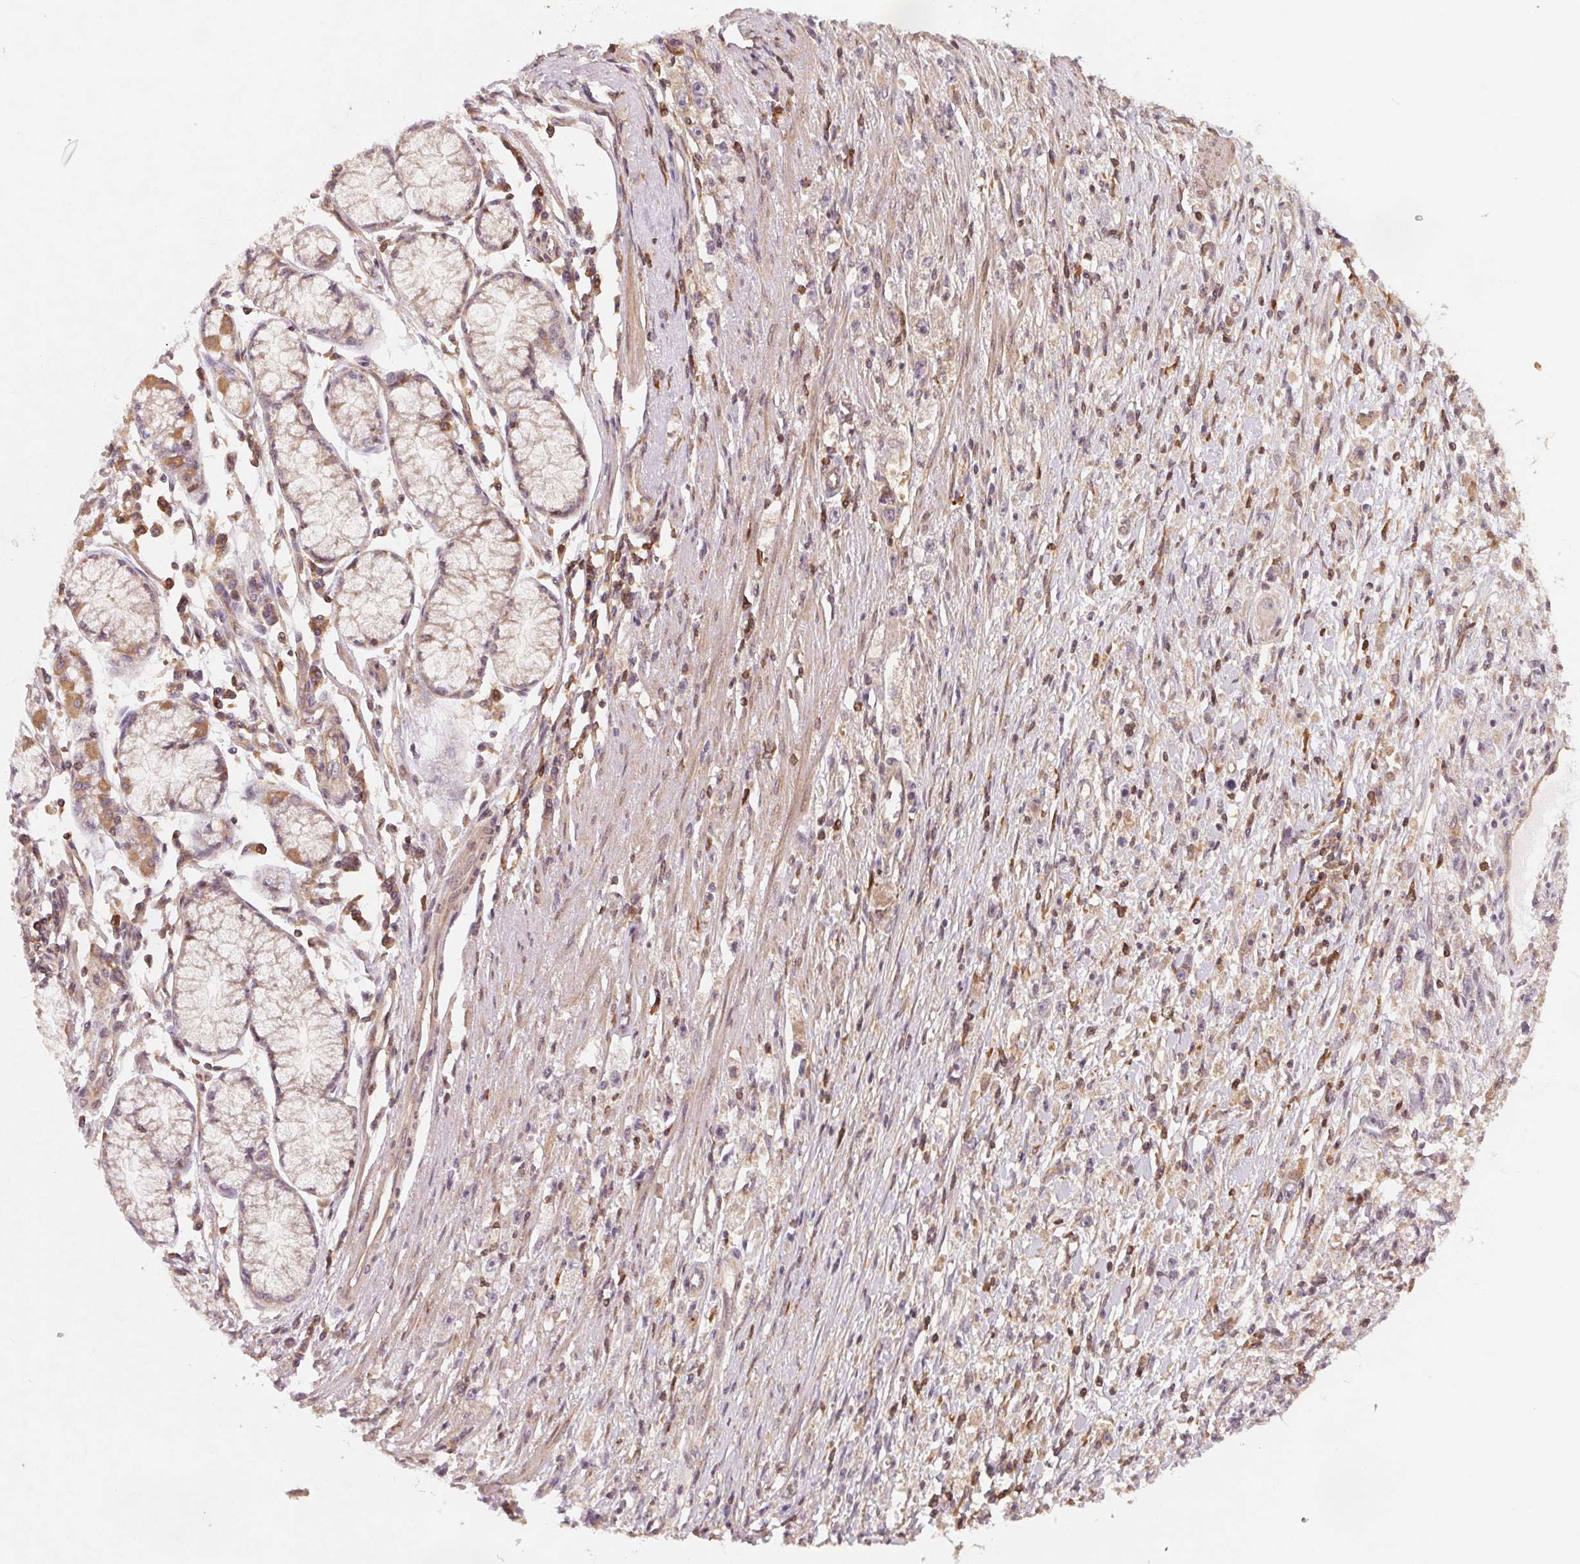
{"staining": {"intensity": "negative", "quantity": "none", "location": "none"}, "tissue": "stomach cancer", "cell_type": "Tumor cells", "image_type": "cancer", "snomed": [{"axis": "morphology", "description": "Adenocarcinoma, NOS"}, {"axis": "topography", "description": "Stomach"}], "caption": "This micrograph is of stomach adenocarcinoma stained with IHC to label a protein in brown with the nuclei are counter-stained blue. There is no positivity in tumor cells.", "gene": "ANKRD13A", "patient": {"sex": "female", "age": 59}}